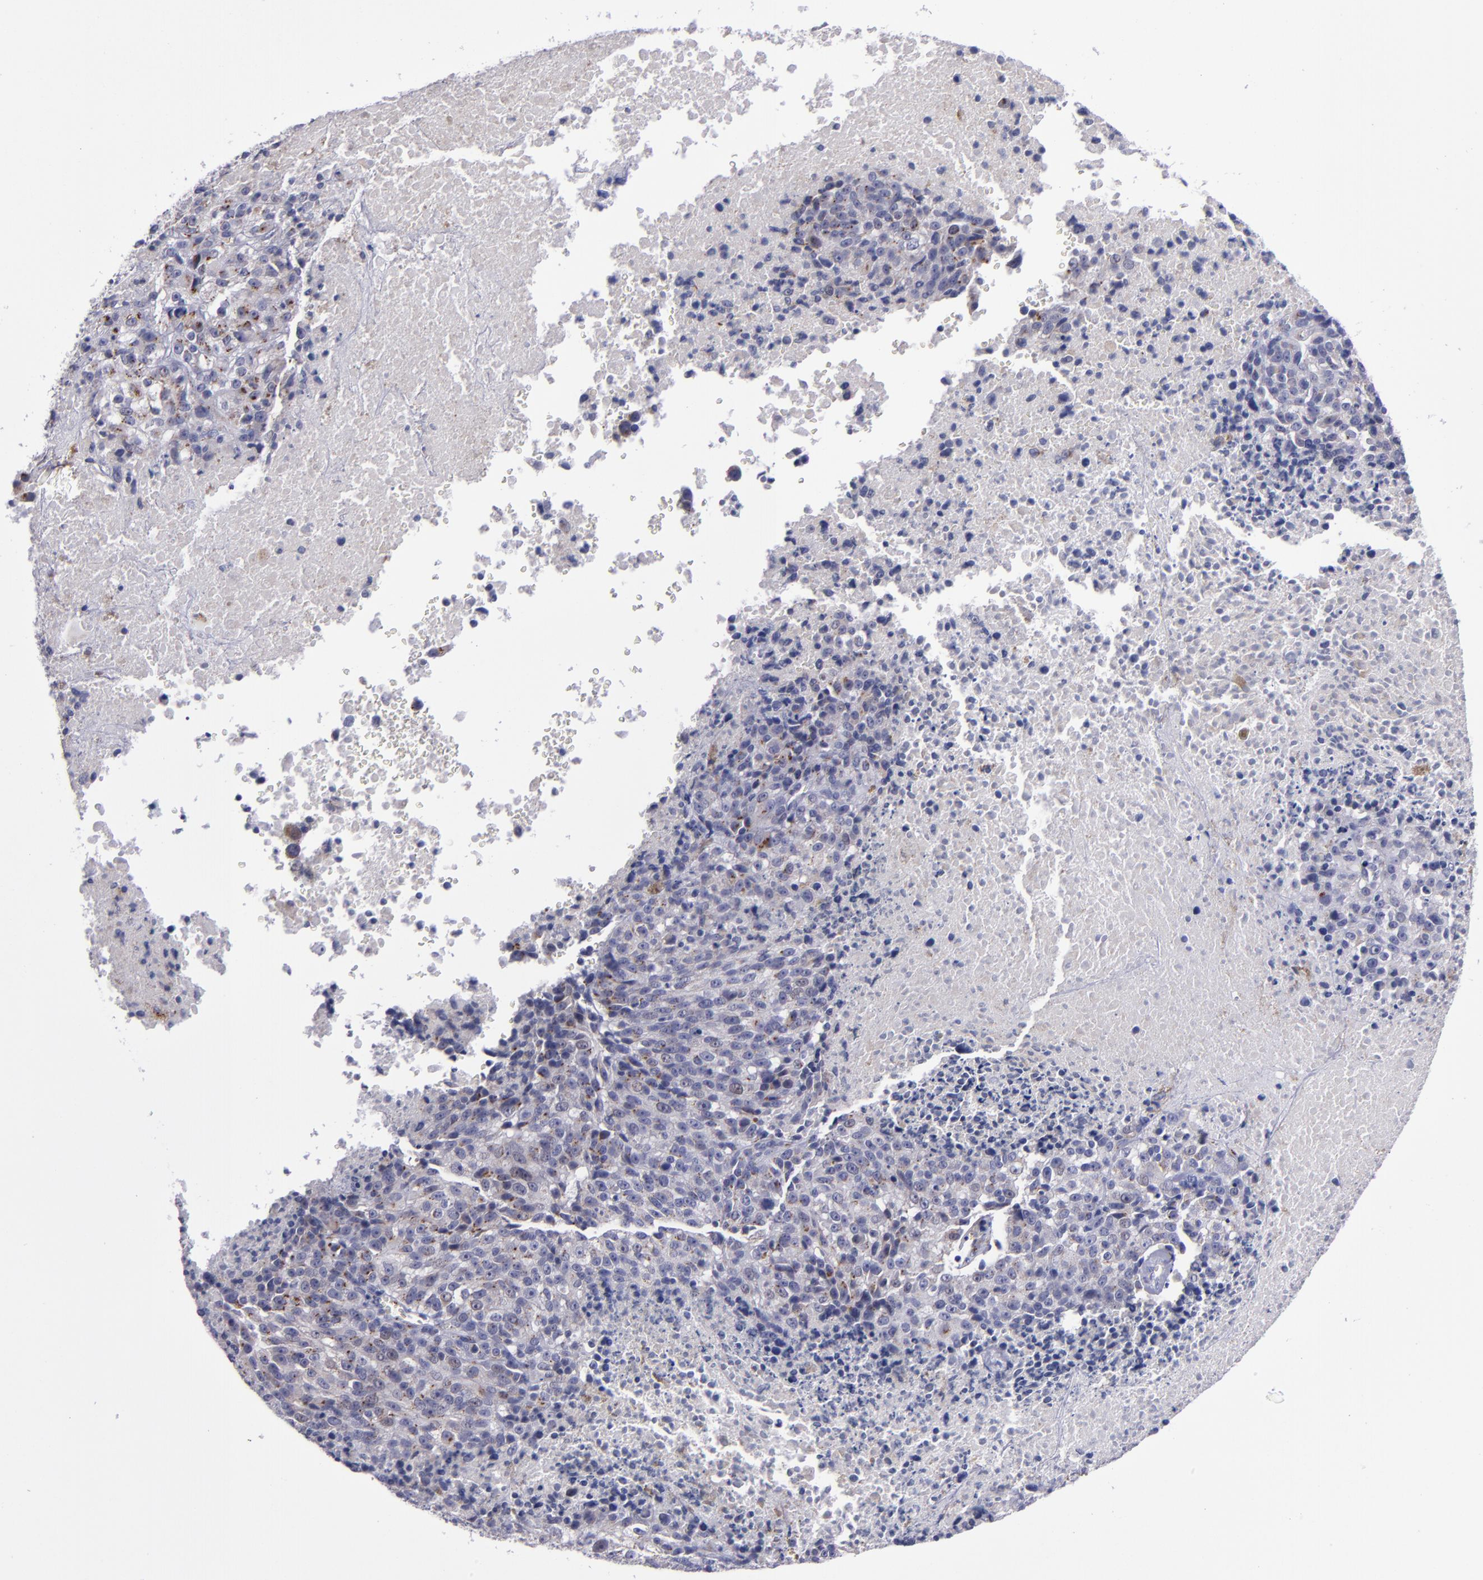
{"staining": {"intensity": "moderate", "quantity": "25%-75%", "location": "cytoplasmic/membranous"}, "tissue": "melanoma", "cell_type": "Tumor cells", "image_type": "cancer", "snomed": [{"axis": "morphology", "description": "Malignant melanoma, Metastatic site"}, {"axis": "topography", "description": "Cerebral cortex"}], "caption": "High-magnification brightfield microscopy of malignant melanoma (metastatic site) stained with DAB (3,3'-diaminobenzidine) (brown) and counterstained with hematoxylin (blue). tumor cells exhibit moderate cytoplasmic/membranous staining is seen in about25%-75% of cells.", "gene": "RAB41", "patient": {"sex": "female", "age": 52}}